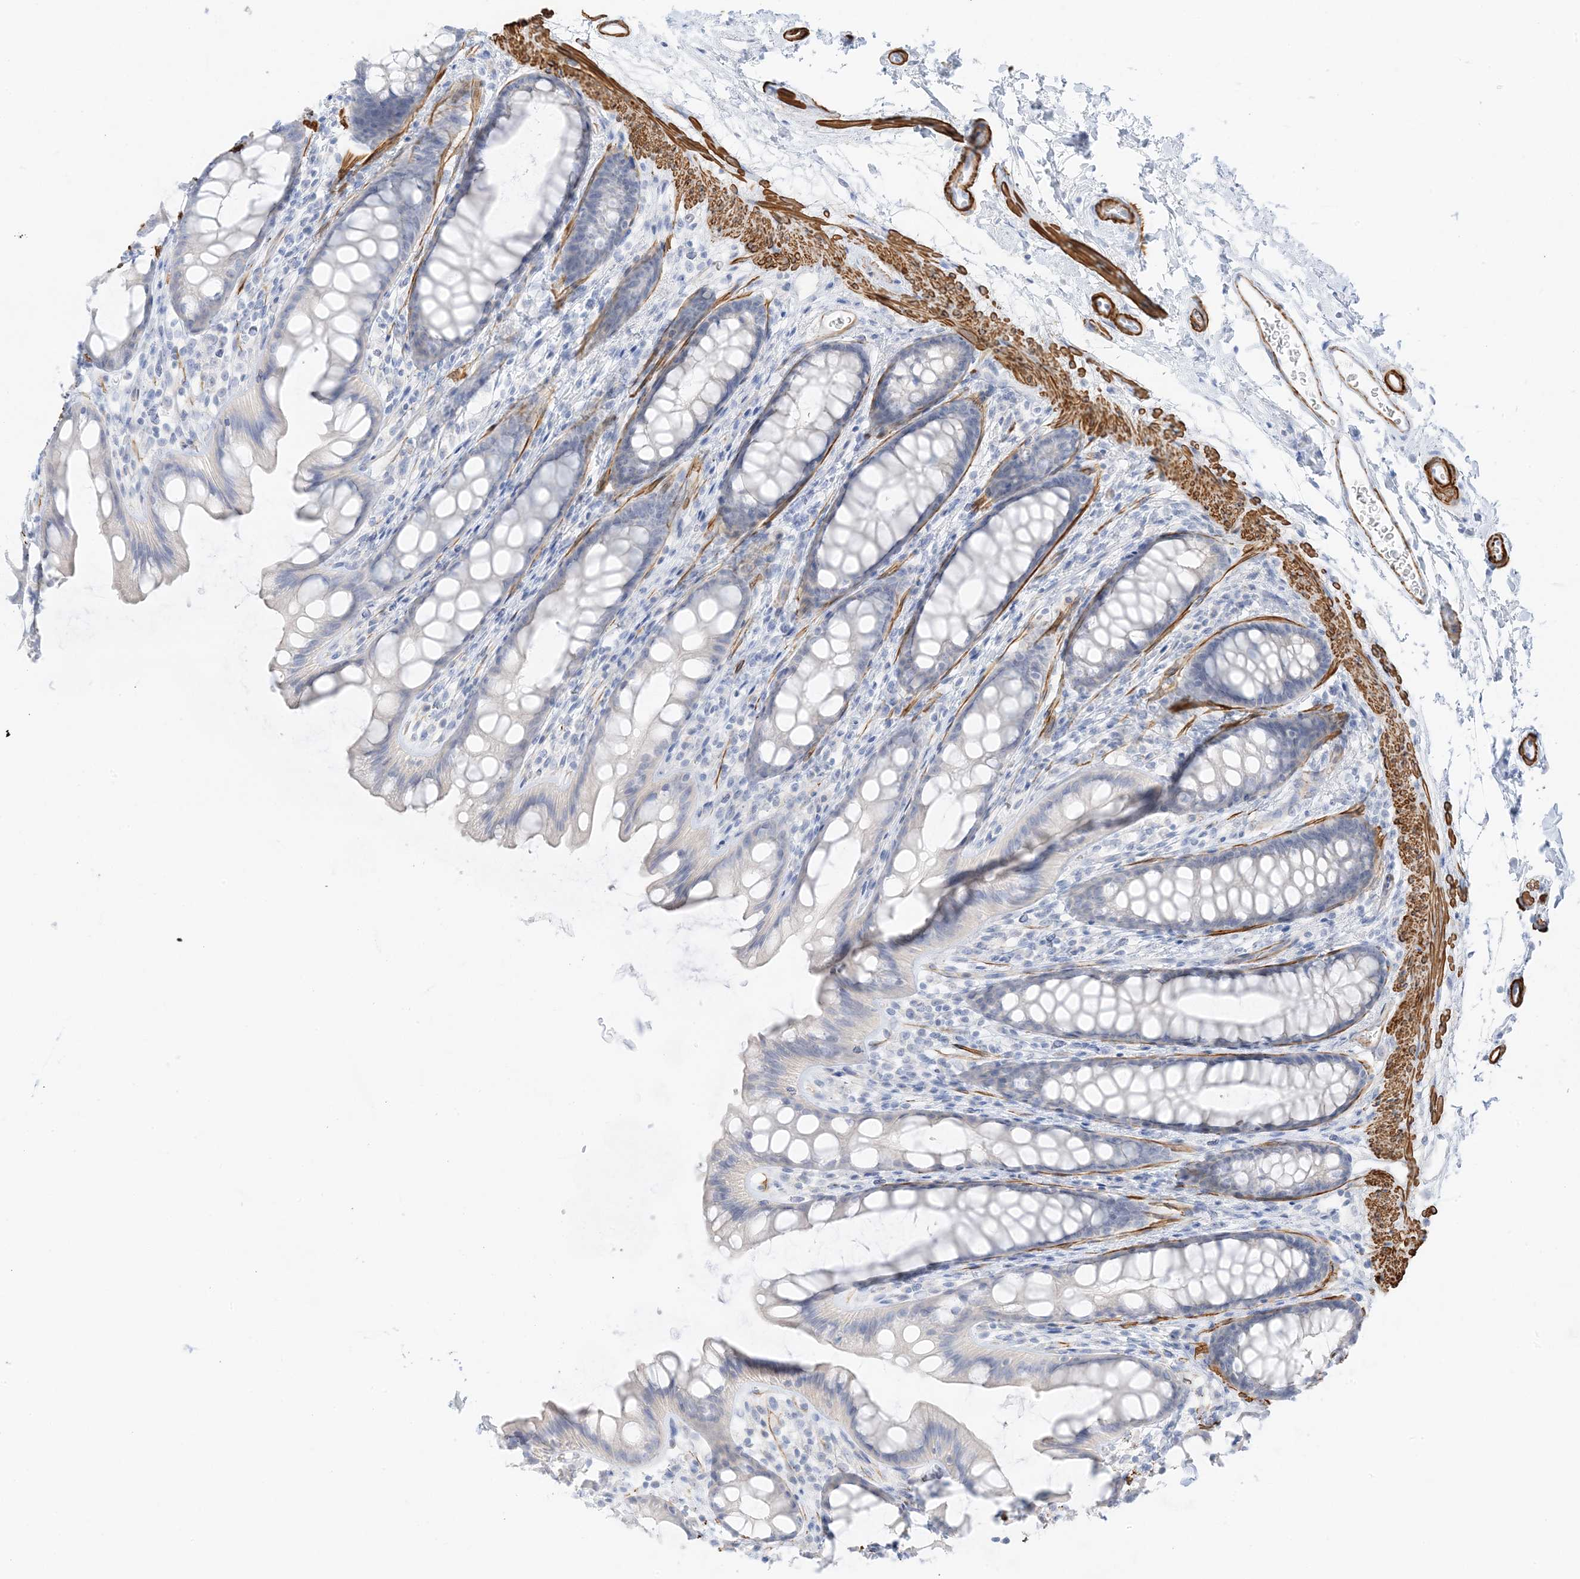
{"staining": {"intensity": "negative", "quantity": "none", "location": "none"}, "tissue": "rectum", "cell_type": "Glandular cells", "image_type": "normal", "snomed": [{"axis": "morphology", "description": "Normal tissue, NOS"}, {"axis": "topography", "description": "Rectum"}], "caption": "Glandular cells show no significant protein positivity in benign rectum. (Brightfield microscopy of DAB IHC at high magnification).", "gene": "SLC22A13", "patient": {"sex": "female", "age": 65}}